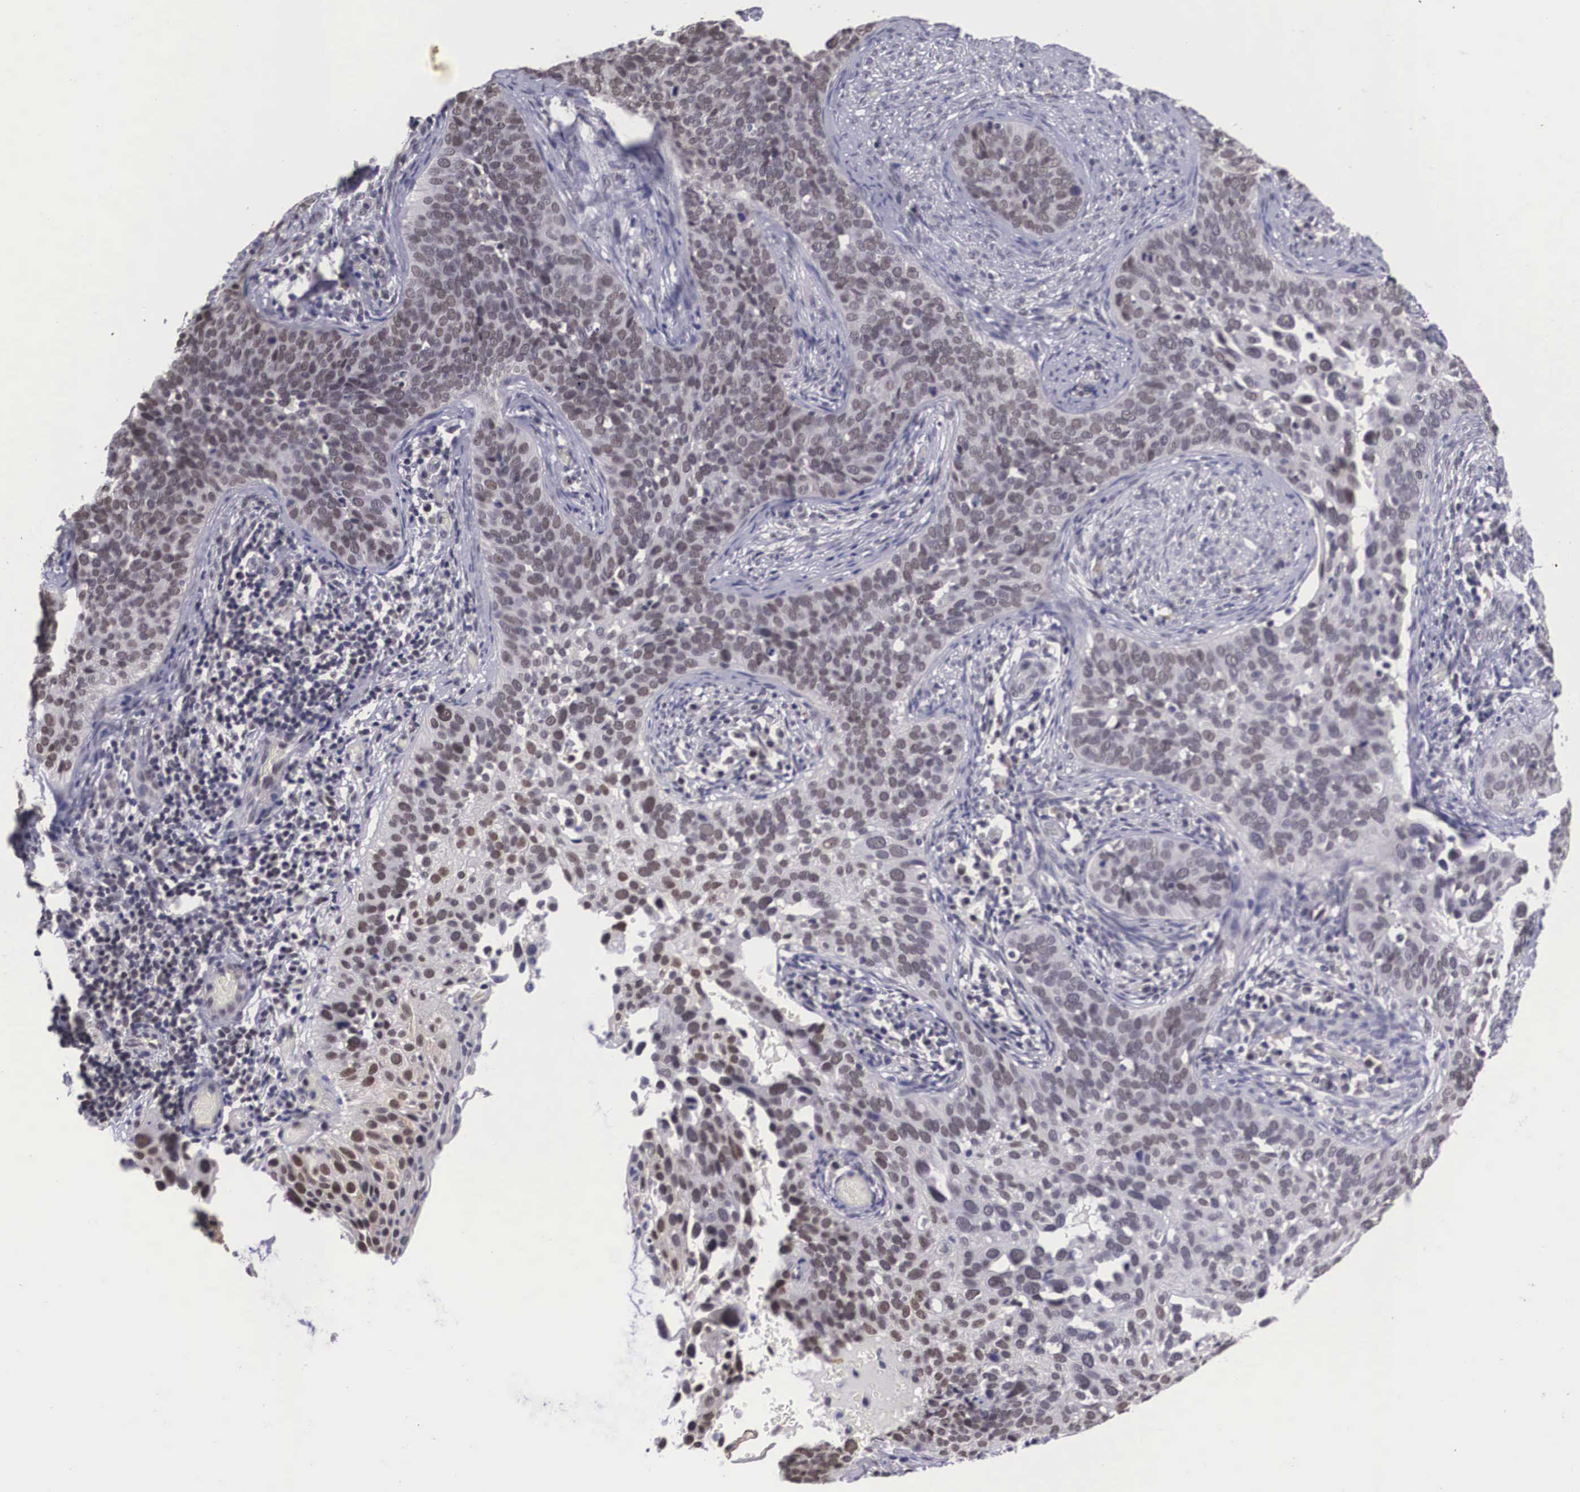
{"staining": {"intensity": "weak", "quantity": "25%-75%", "location": "nuclear"}, "tissue": "cervical cancer", "cell_type": "Tumor cells", "image_type": "cancer", "snomed": [{"axis": "morphology", "description": "Squamous cell carcinoma, NOS"}, {"axis": "topography", "description": "Cervix"}], "caption": "IHC staining of cervical cancer, which exhibits low levels of weak nuclear staining in about 25%-75% of tumor cells indicating weak nuclear protein staining. The staining was performed using DAB (brown) for protein detection and nuclei were counterstained in hematoxylin (blue).", "gene": "ZNF275", "patient": {"sex": "female", "age": 31}}